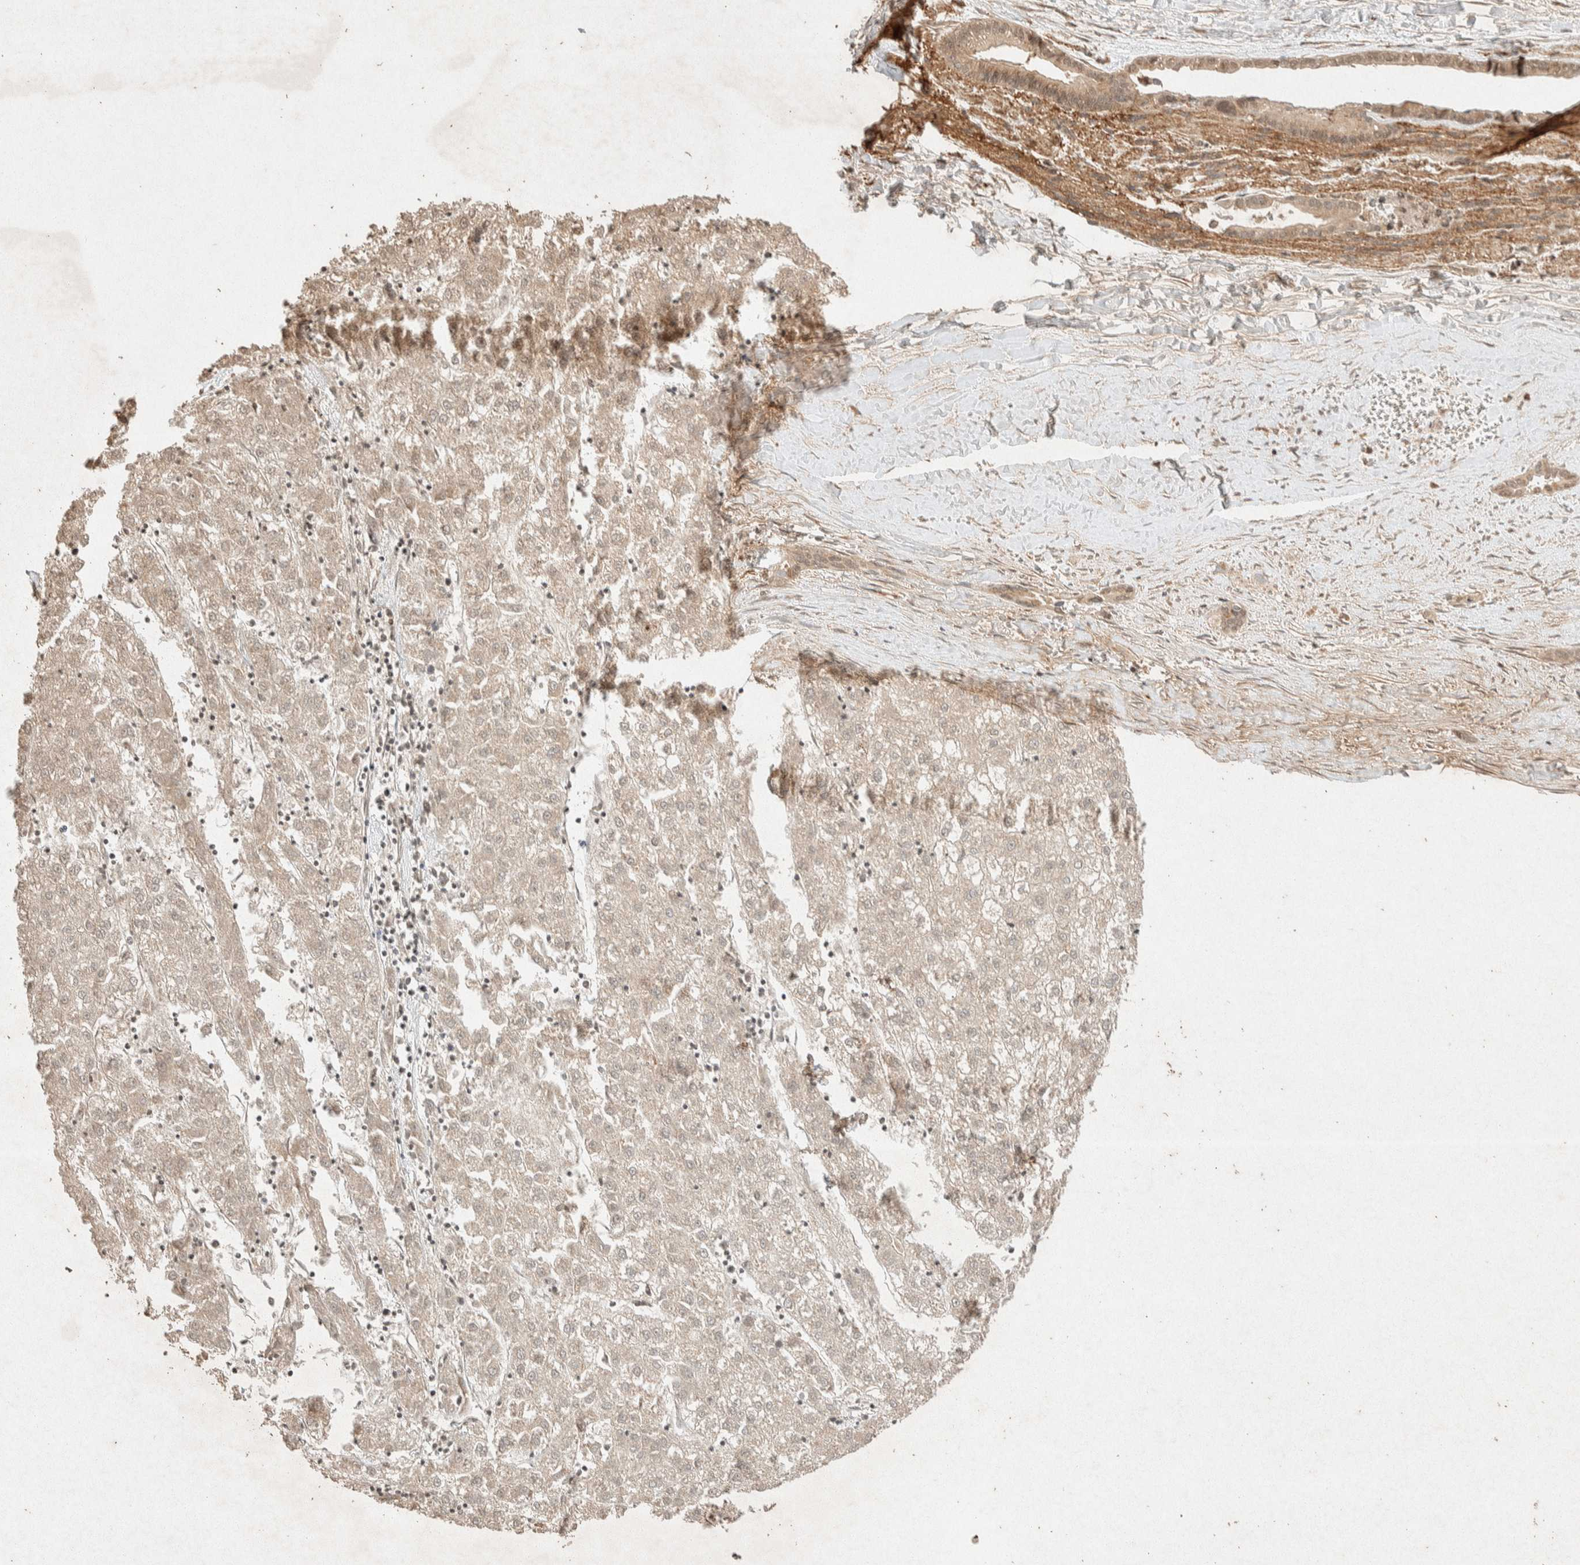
{"staining": {"intensity": "weak", "quantity": "25%-75%", "location": "cytoplasmic/membranous"}, "tissue": "liver cancer", "cell_type": "Tumor cells", "image_type": "cancer", "snomed": [{"axis": "morphology", "description": "Carcinoma, Hepatocellular, NOS"}, {"axis": "topography", "description": "Liver"}], "caption": "Approximately 25%-75% of tumor cells in liver hepatocellular carcinoma show weak cytoplasmic/membranous protein positivity as visualized by brown immunohistochemical staining.", "gene": "THRA", "patient": {"sex": "male", "age": 72}}